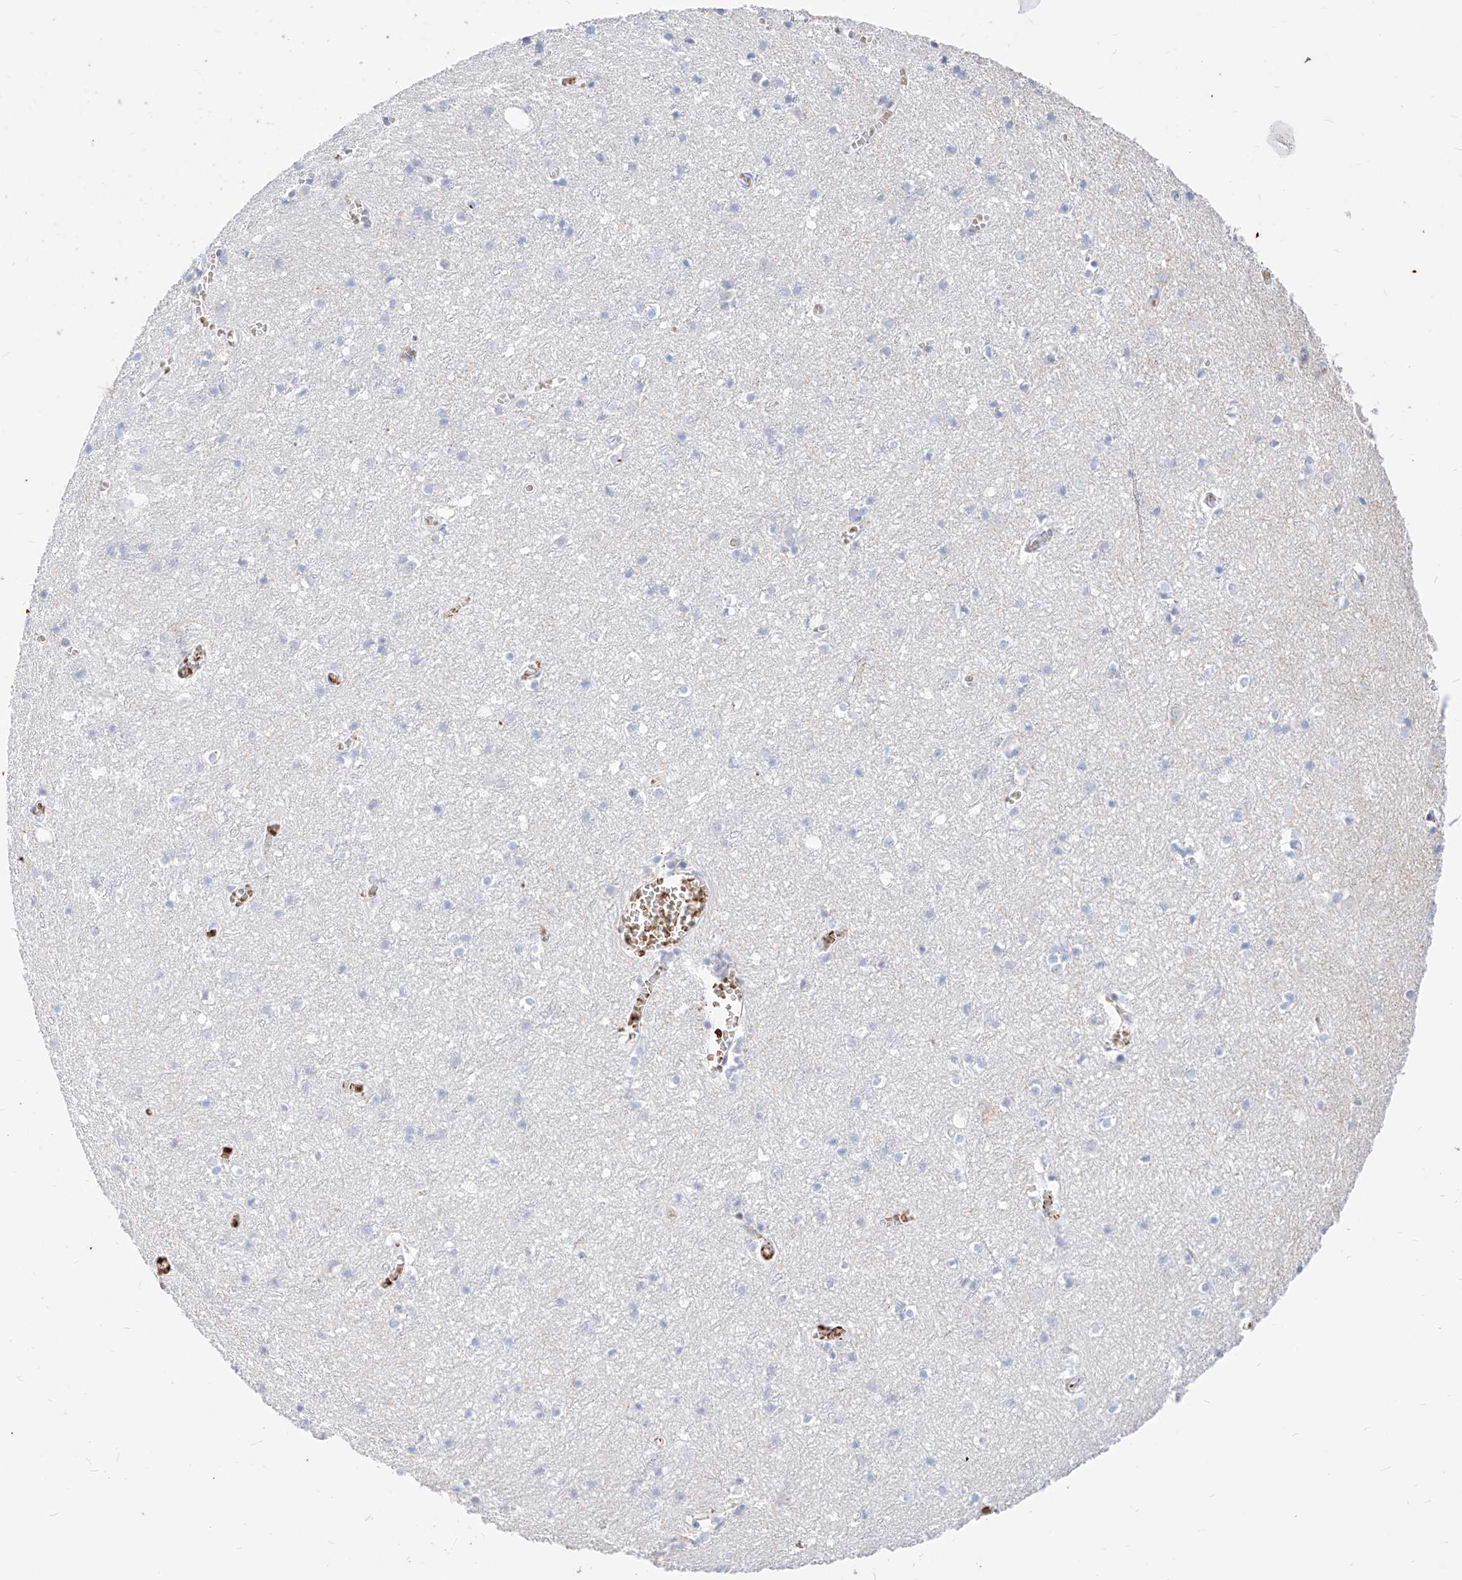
{"staining": {"intensity": "weak", "quantity": ">75%", "location": "nuclear"}, "tissue": "cerebral cortex", "cell_type": "Endothelial cells", "image_type": "normal", "snomed": [{"axis": "morphology", "description": "Normal tissue, NOS"}, {"axis": "topography", "description": "Cerebral cortex"}], "caption": "IHC micrograph of unremarkable cerebral cortex: cerebral cortex stained using immunohistochemistry displays low levels of weak protein expression localized specifically in the nuclear of endothelial cells, appearing as a nuclear brown color.", "gene": "ZFP42", "patient": {"sex": "female", "age": 64}}